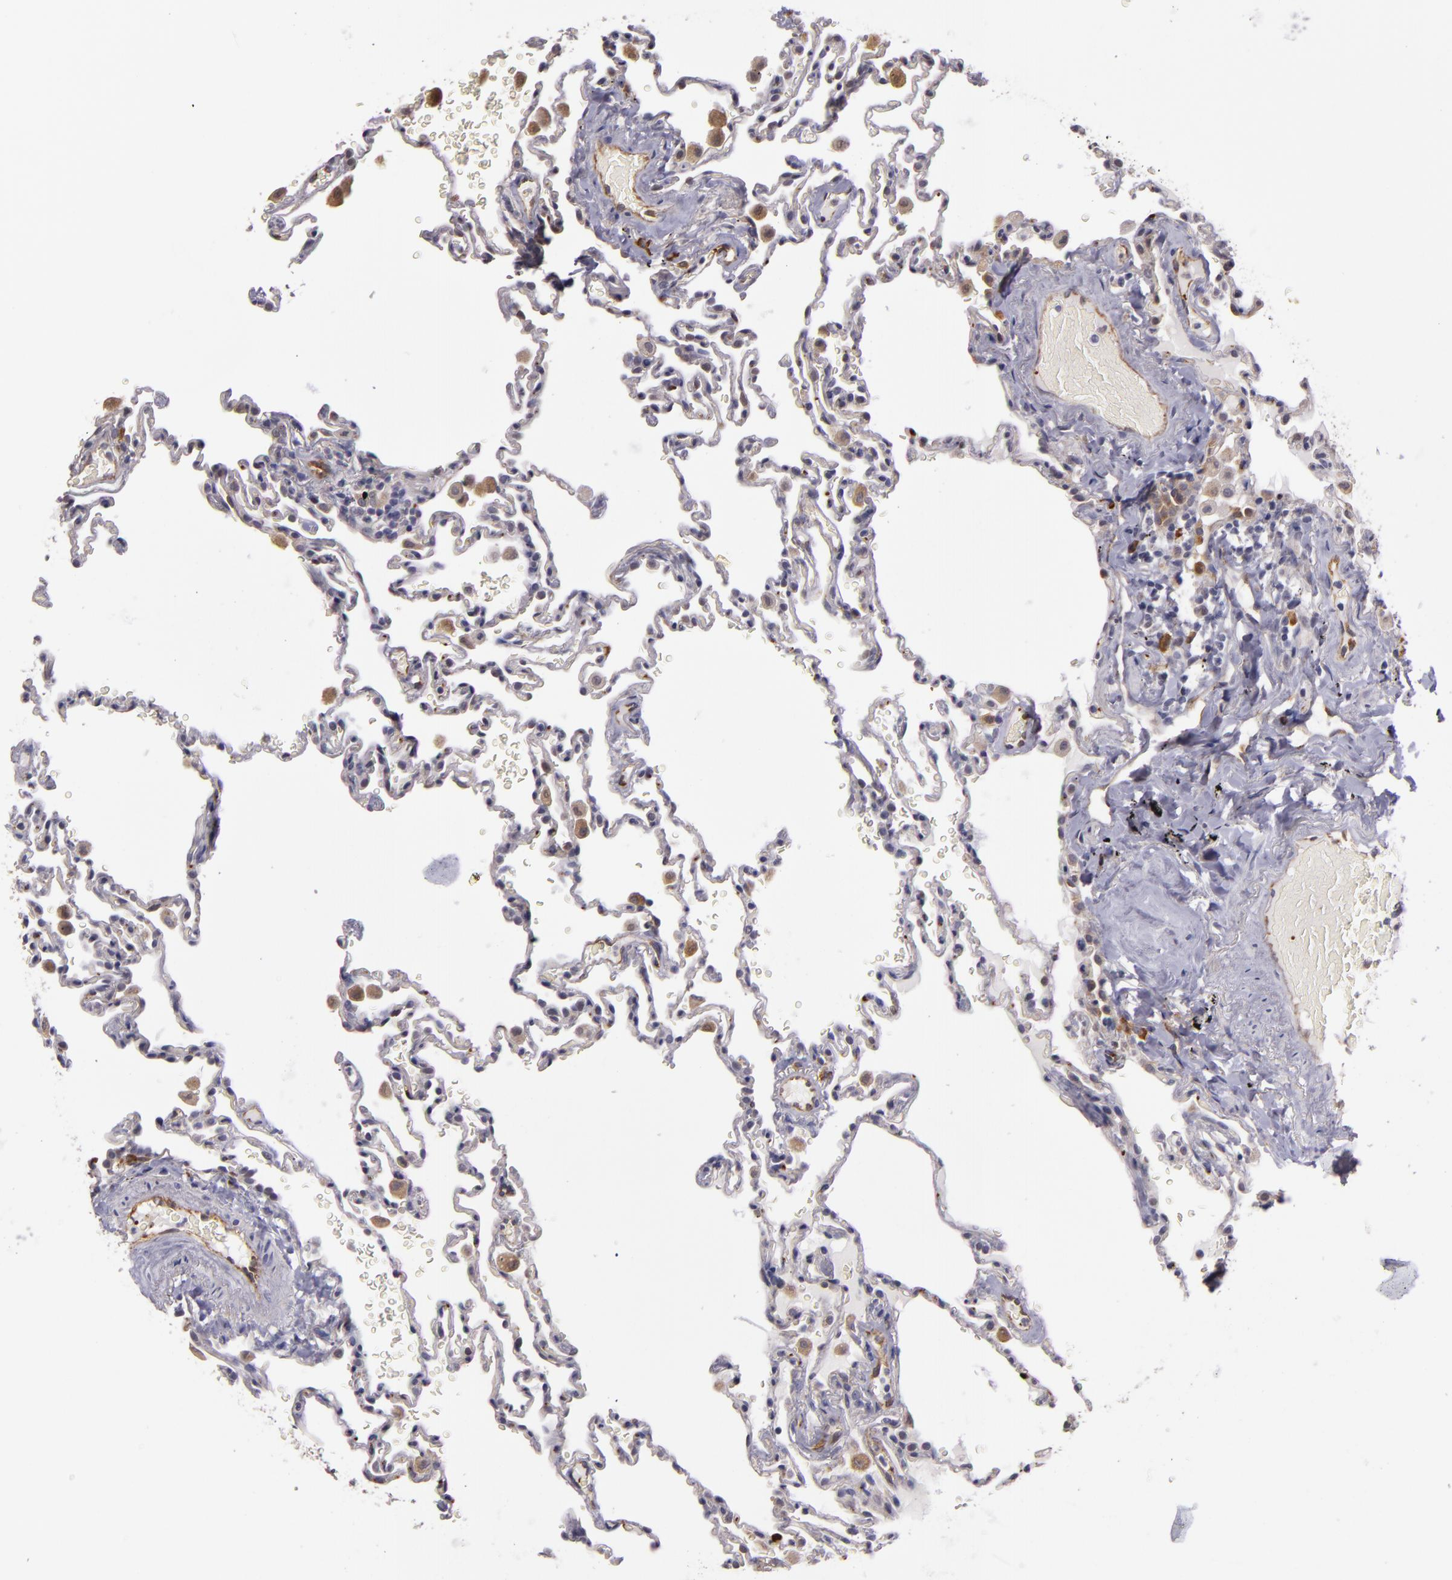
{"staining": {"intensity": "negative", "quantity": "none", "location": "none"}, "tissue": "lung", "cell_type": "Alveolar cells", "image_type": "normal", "snomed": [{"axis": "morphology", "description": "Normal tissue, NOS"}, {"axis": "topography", "description": "Lung"}], "caption": "IHC histopathology image of benign human lung stained for a protein (brown), which exhibits no positivity in alveolar cells.", "gene": "SYTL4", "patient": {"sex": "male", "age": 59}}